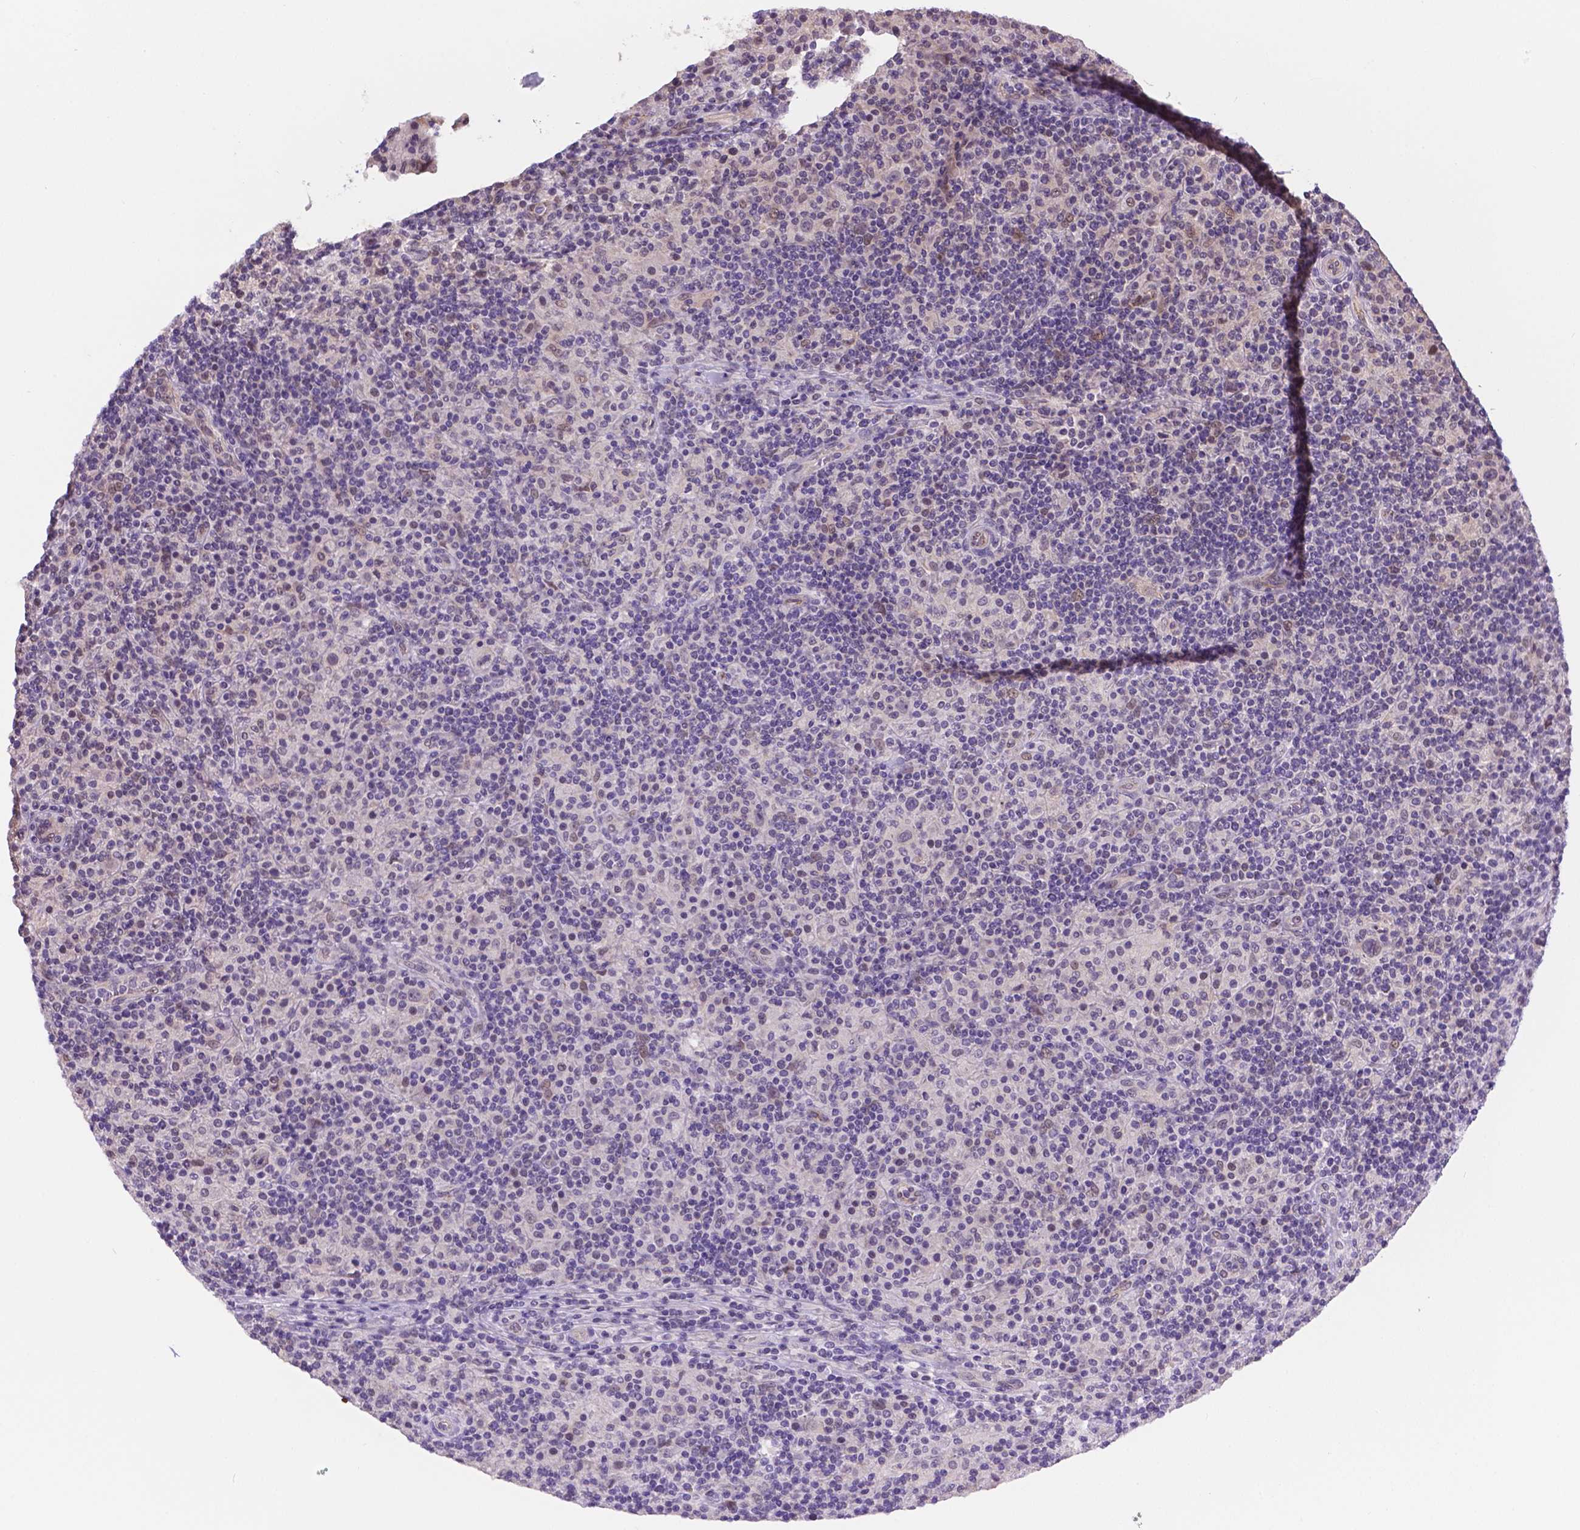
{"staining": {"intensity": "negative", "quantity": "none", "location": "none"}, "tissue": "lymphoma", "cell_type": "Tumor cells", "image_type": "cancer", "snomed": [{"axis": "morphology", "description": "Hodgkin's disease, NOS"}, {"axis": "topography", "description": "Lymph node"}], "caption": "DAB (3,3'-diaminobenzidine) immunohistochemical staining of human lymphoma reveals no significant expression in tumor cells. (DAB IHC, high magnification).", "gene": "NXPE2", "patient": {"sex": "male", "age": 70}}